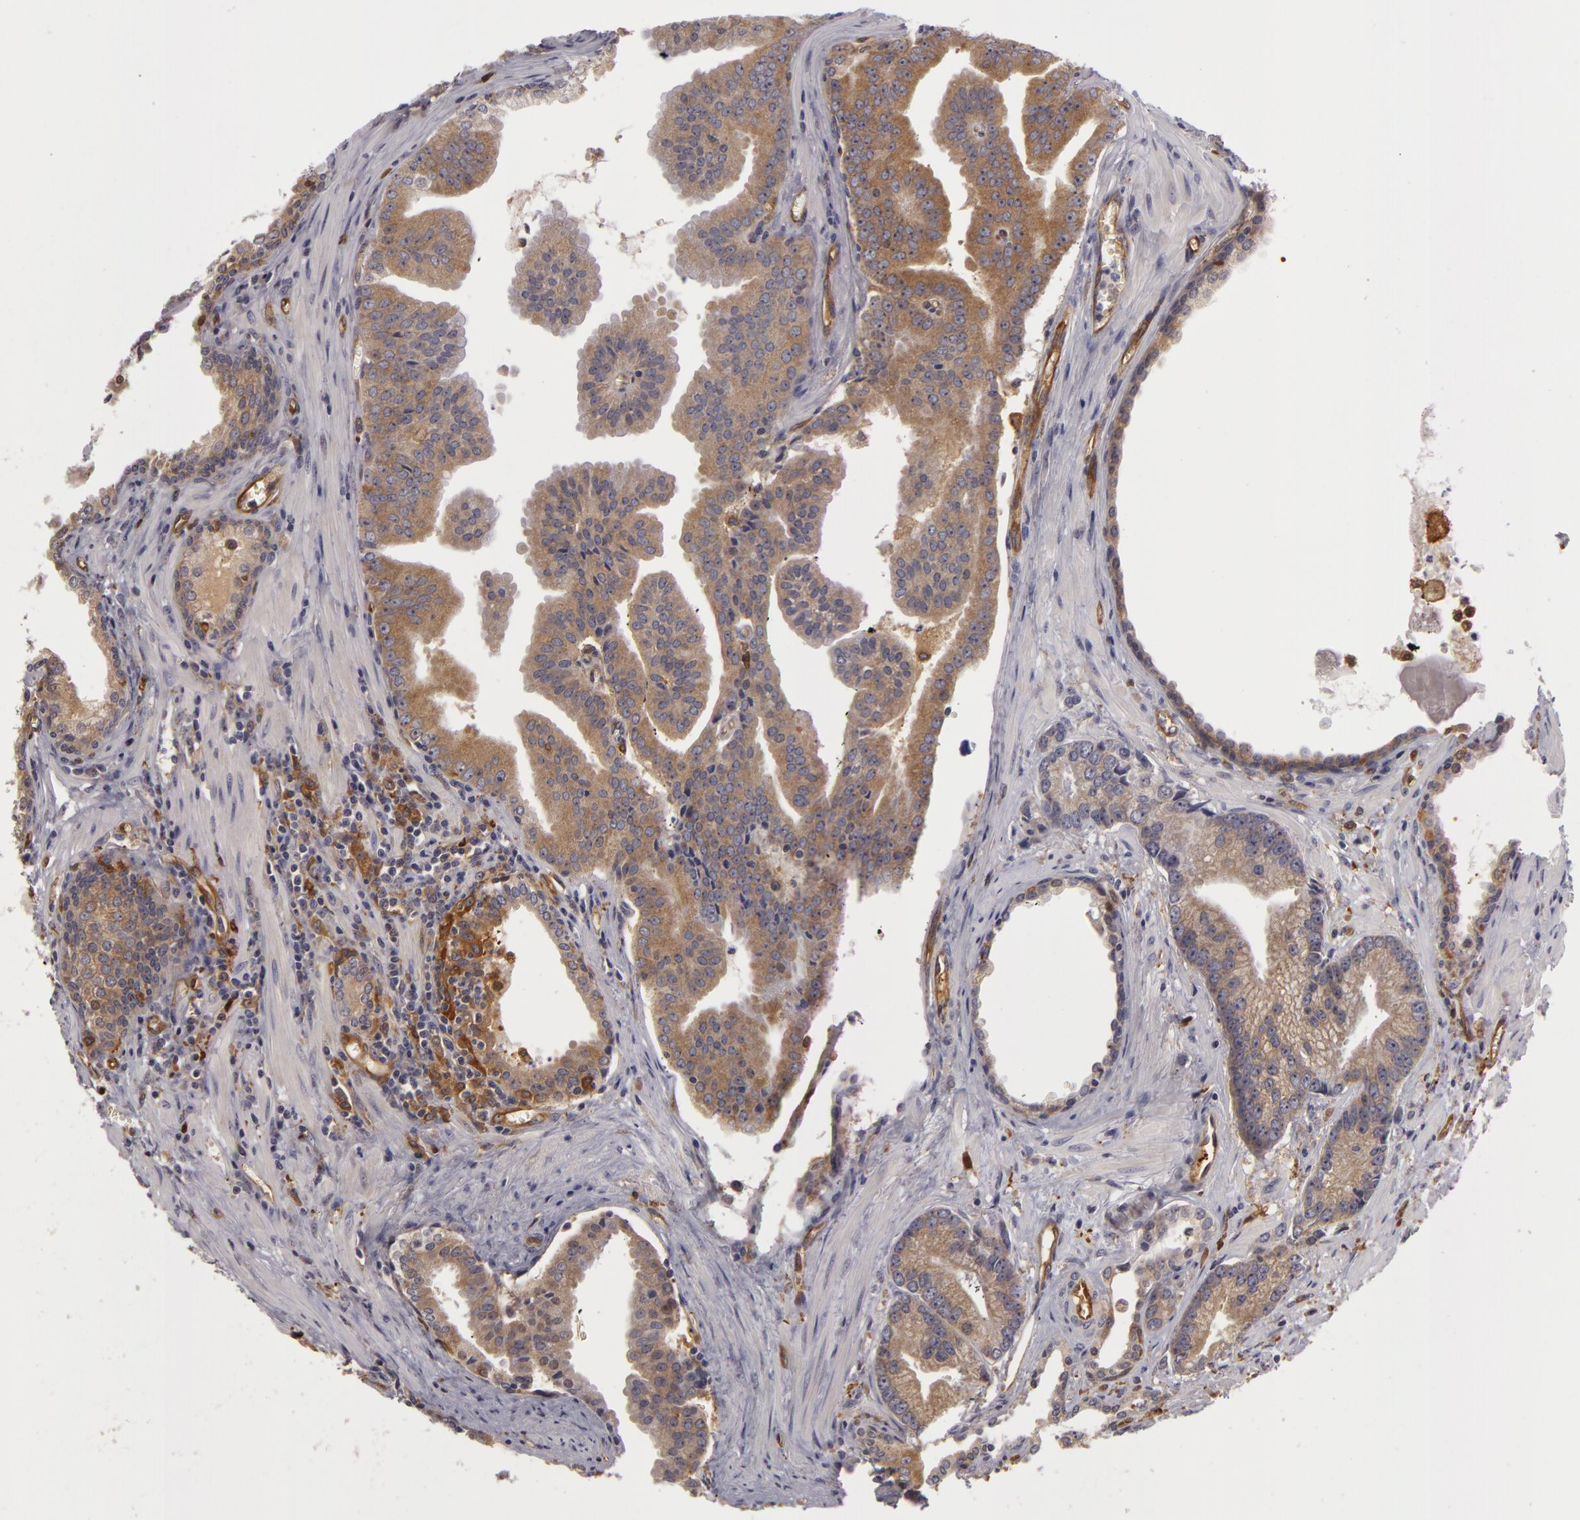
{"staining": {"intensity": "weak", "quantity": ">75%", "location": "cytoplasmic/membranous"}, "tissue": "prostate cancer", "cell_type": "Tumor cells", "image_type": "cancer", "snomed": [{"axis": "morphology", "description": "Adenocarcinoma, Low grade"}, {"axis": "topography", "description": "Prostate"}], "caption": "DAB (3,3'-diaminobenzidine) immunohistochemical staining of prostate cancer exhibits weak cytoplasmic/membranous protein expression in about >75% of tumor cells.", "gene": "ZNF229", "patient": {"sex": "male", "age": 65}}